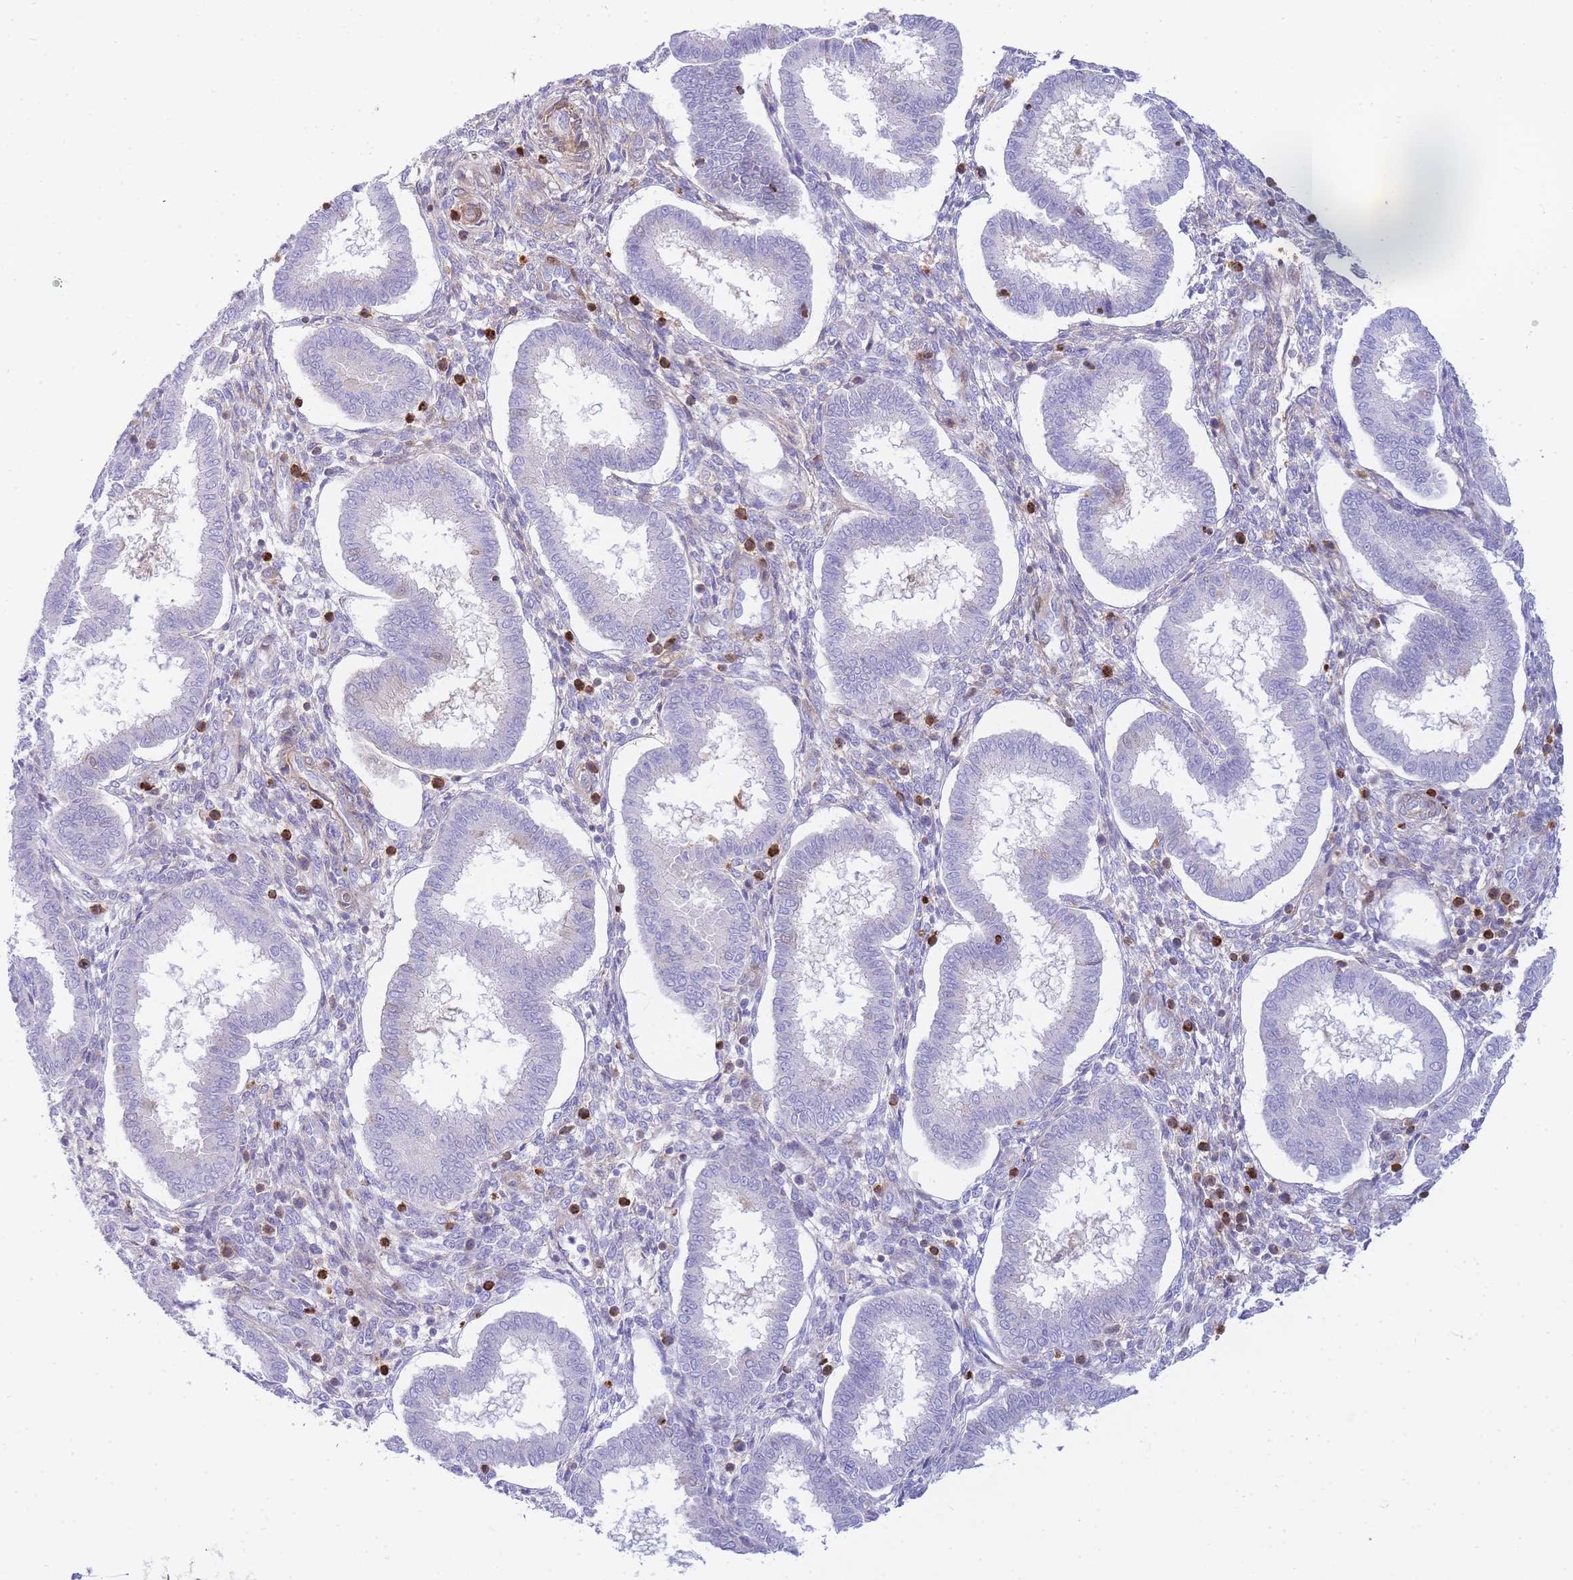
{"staining": {"intensity": "weak", "quantity": "<25%", "location": "cytoplasmic/membranous"}, "tissue": "endometrium", "cell_type": "Cells in endometrial stroma", "image_type": "normal", "snomed": [{"axis": "morphology", "description": "Normal tissue, NOS"}, {"axis": "topography", "description": "Endometrium"}], "caption": "High power microscopy micrograph of an immunohistochemistry (IHC) histopathology image of unremarkable endometrium, revealing no significant expression in cells in endometrial stroma.", "gene": "FBN3", "patient": {"sex": "female", "age": 24}}